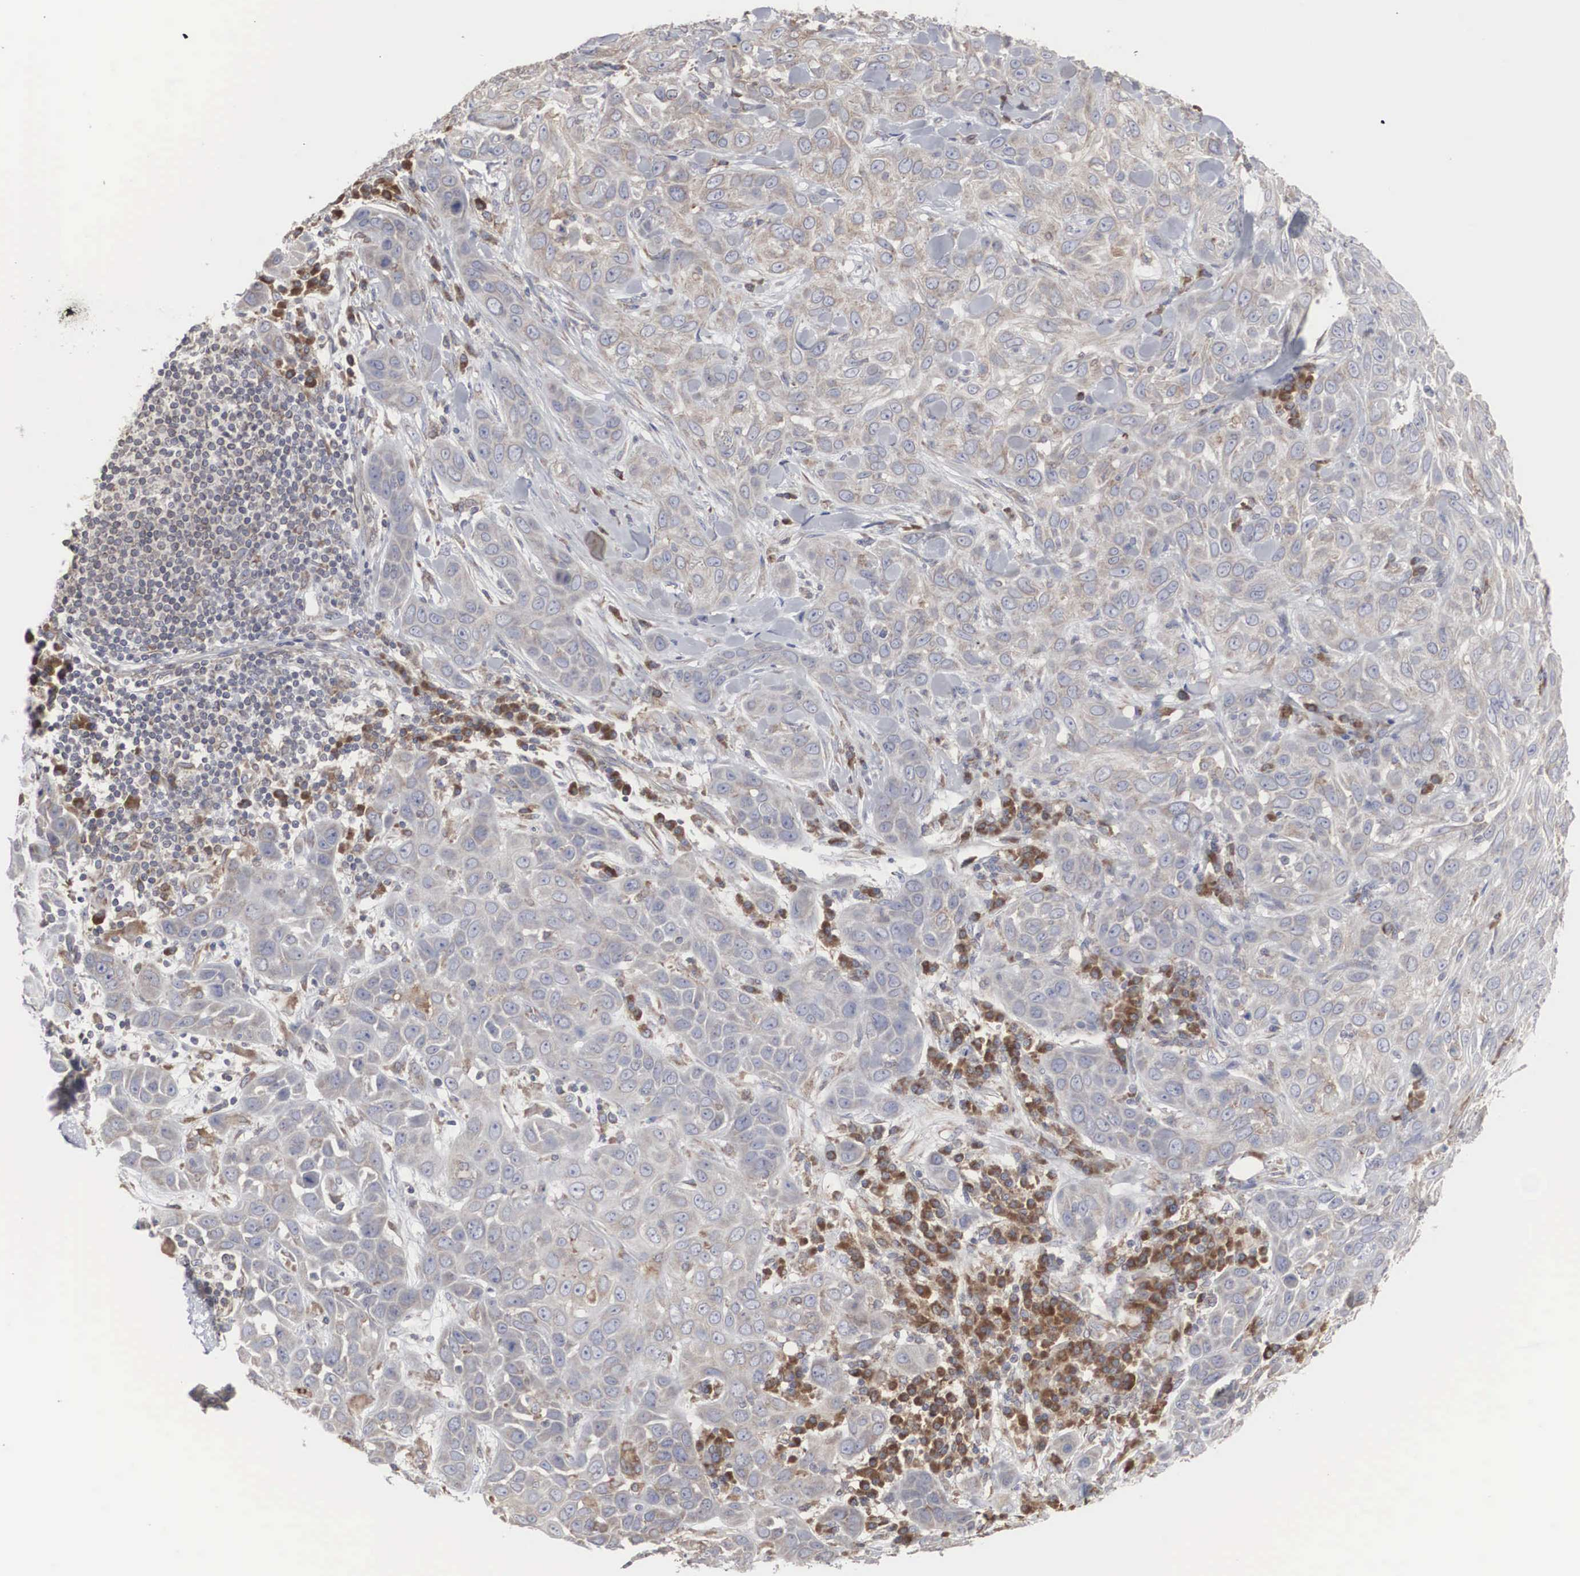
{"staining": {"intensity": "moderate", "quantity": "25%-75%", "location": "cytoplasmic/membranous"}, "tissue": "skin cancer", "cell_type": "Tumor cells", "image_type": "cancer", "snomed": [{"axis": "morphology", "description": "Squamous cell carcinoma, NOS"}, {"axis": "topography", "description": "Skin"}], "caption": "About 25%-75% of tumor cells in skin cancer (squamous cell carcinoma) show moderate cytoplasmic/membranous protein positivity as visualized by brown immunohistochemical staining.", "gene": "MIA2", "patient": {"sex": "male", "age": 84}}